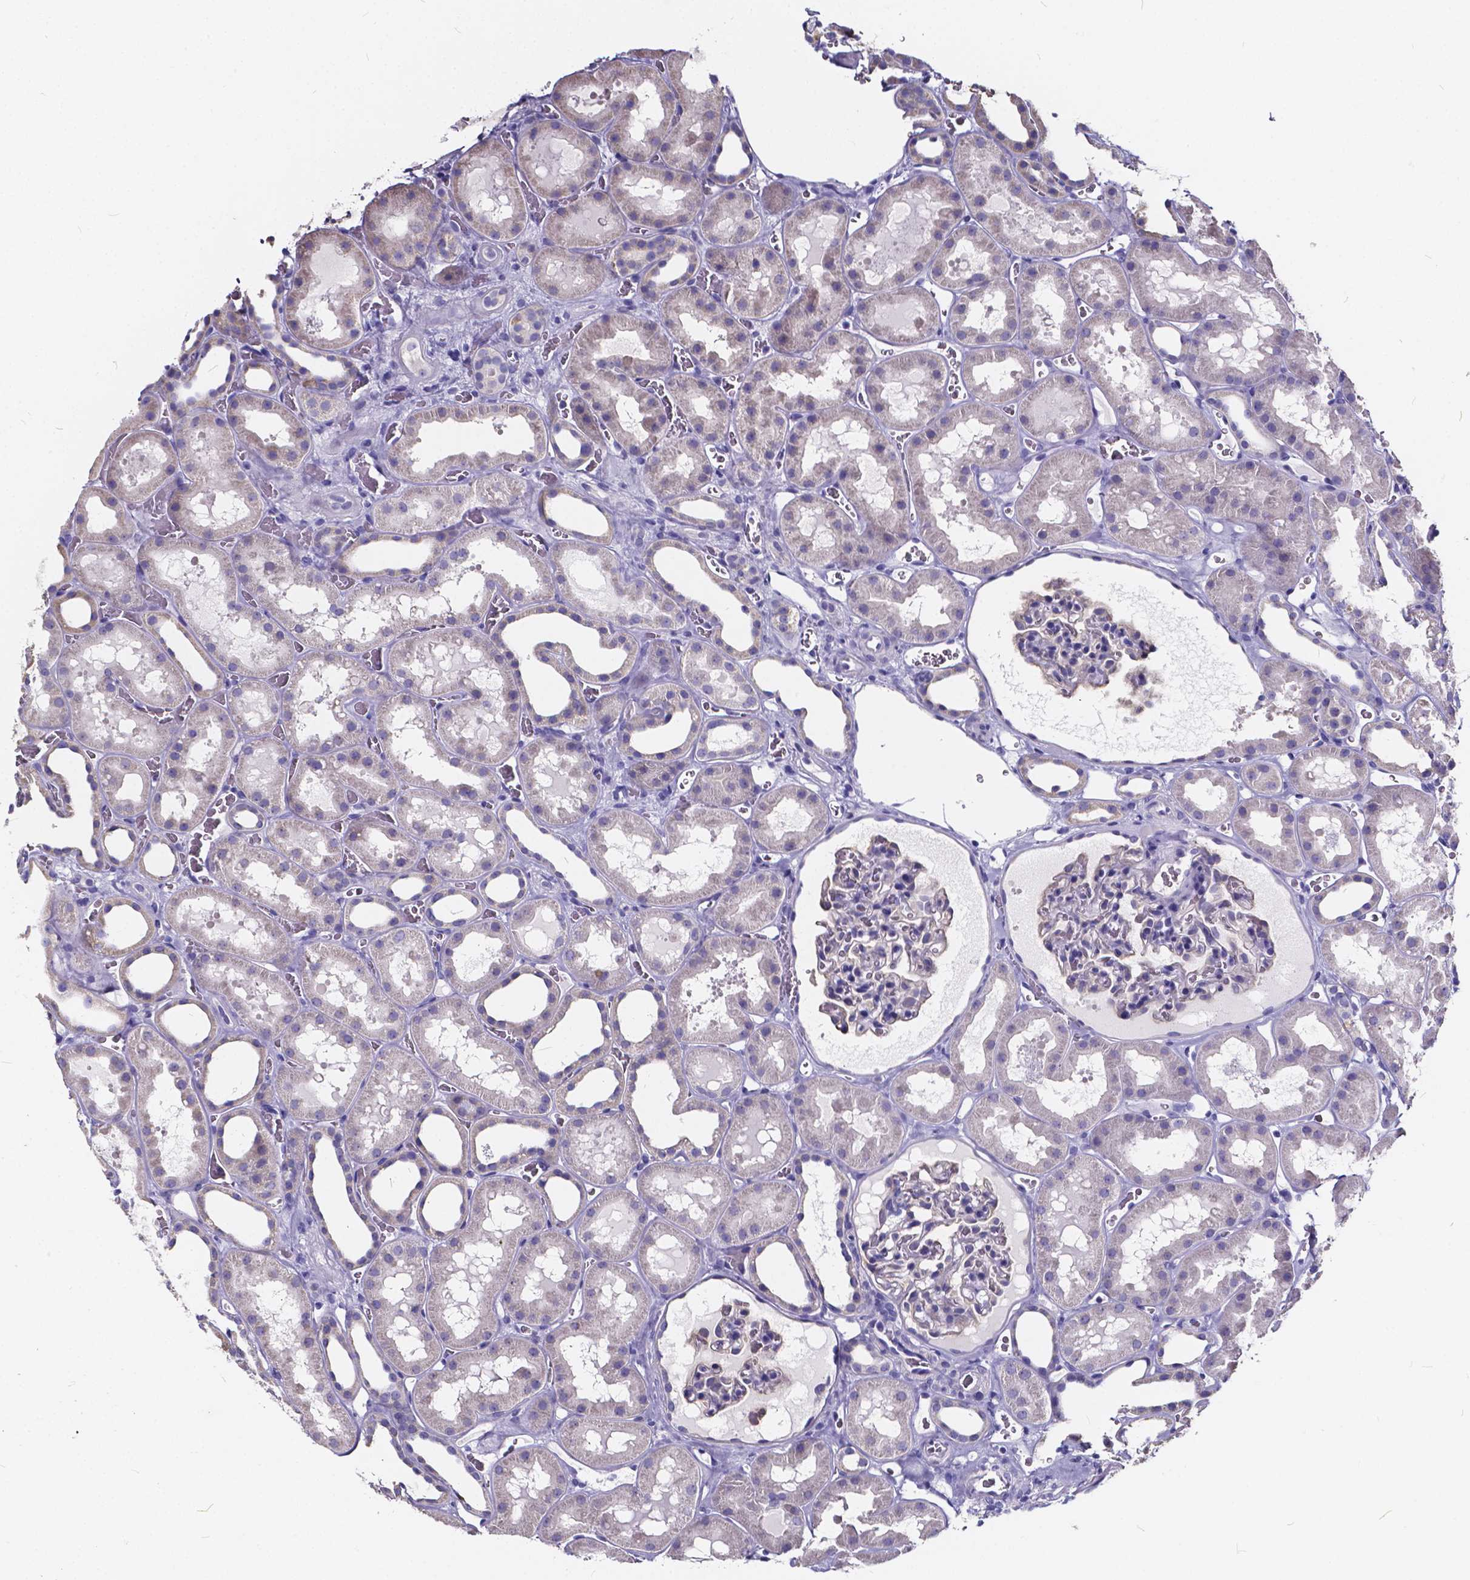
{"staining": {"intensity": "negative", "quantity": "none", "location": "none"}, "tissue": "kidney", "cell_type": "Cells in glomeruli", "image_type": "normal", "snomed": [{"axis": "morphology", "description": "Normal tissue, NOS"}, {"axis": "topography", "description": "Kidney"}], "caption": "The micrograph exhibits no significant staining in cells in glomeruli of kidney.", "gene": "SPEF2", "patient": {"sex": "female", "age": 41}}